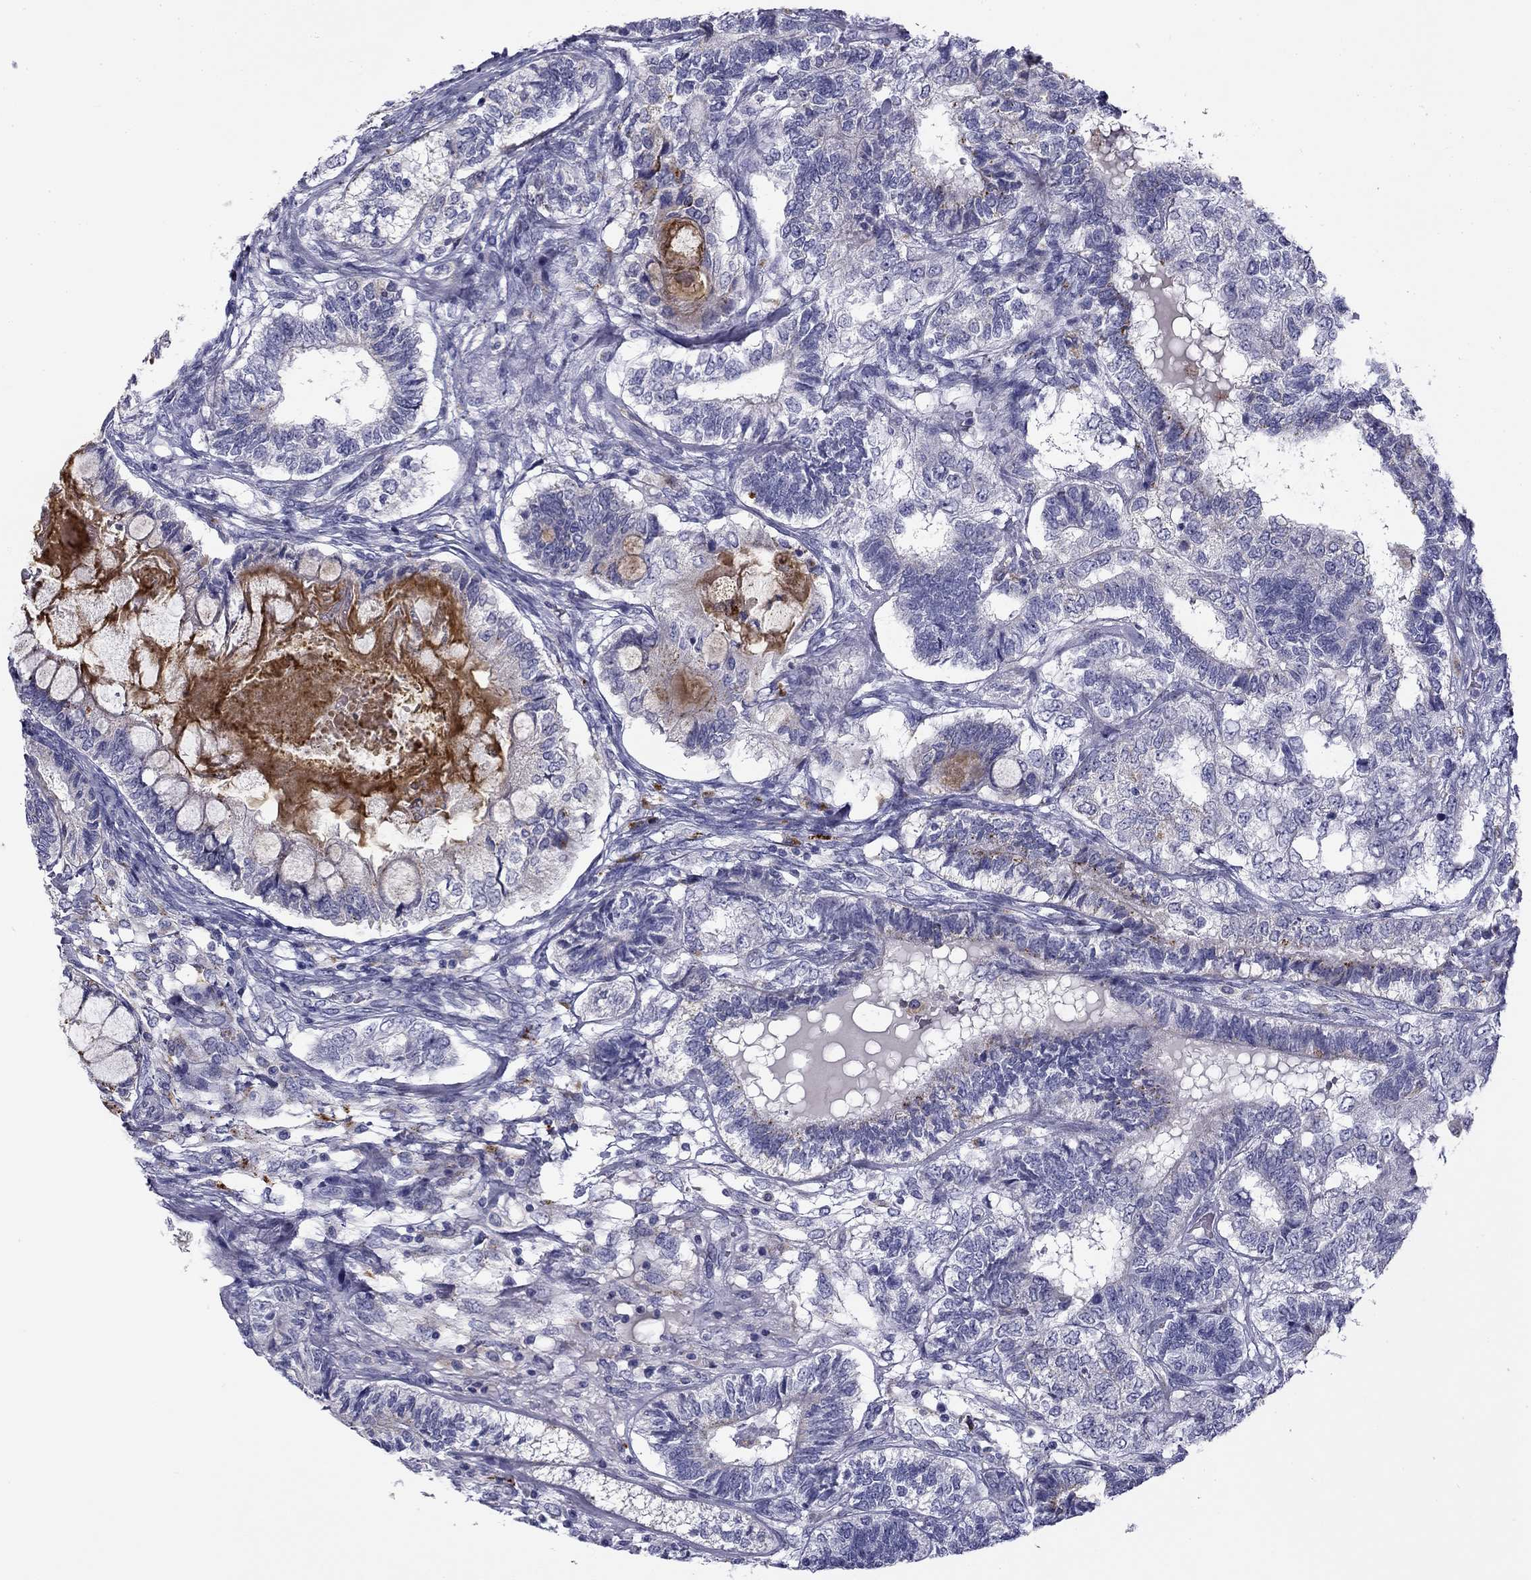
{"staining": {"intensity": "negative", "quantity": "none", "location": "none"}, "tissue": "testis cancer", "cell_type": "Tumor cells", "image_type": "cancer", "snomed": [{"axis": "morphology", "description": "Seminoma, NOS"}, {"axis": "morphology", "description": "Carcinoma, Embryonal, NOS"}, {"axis": "topography", "description": "Testis"}], "caption": "Tumor cells show no significant protein expression in seminoma (testis).", "gene": "CLPSL2", "patient": {"sex": "male", "age": 41}}